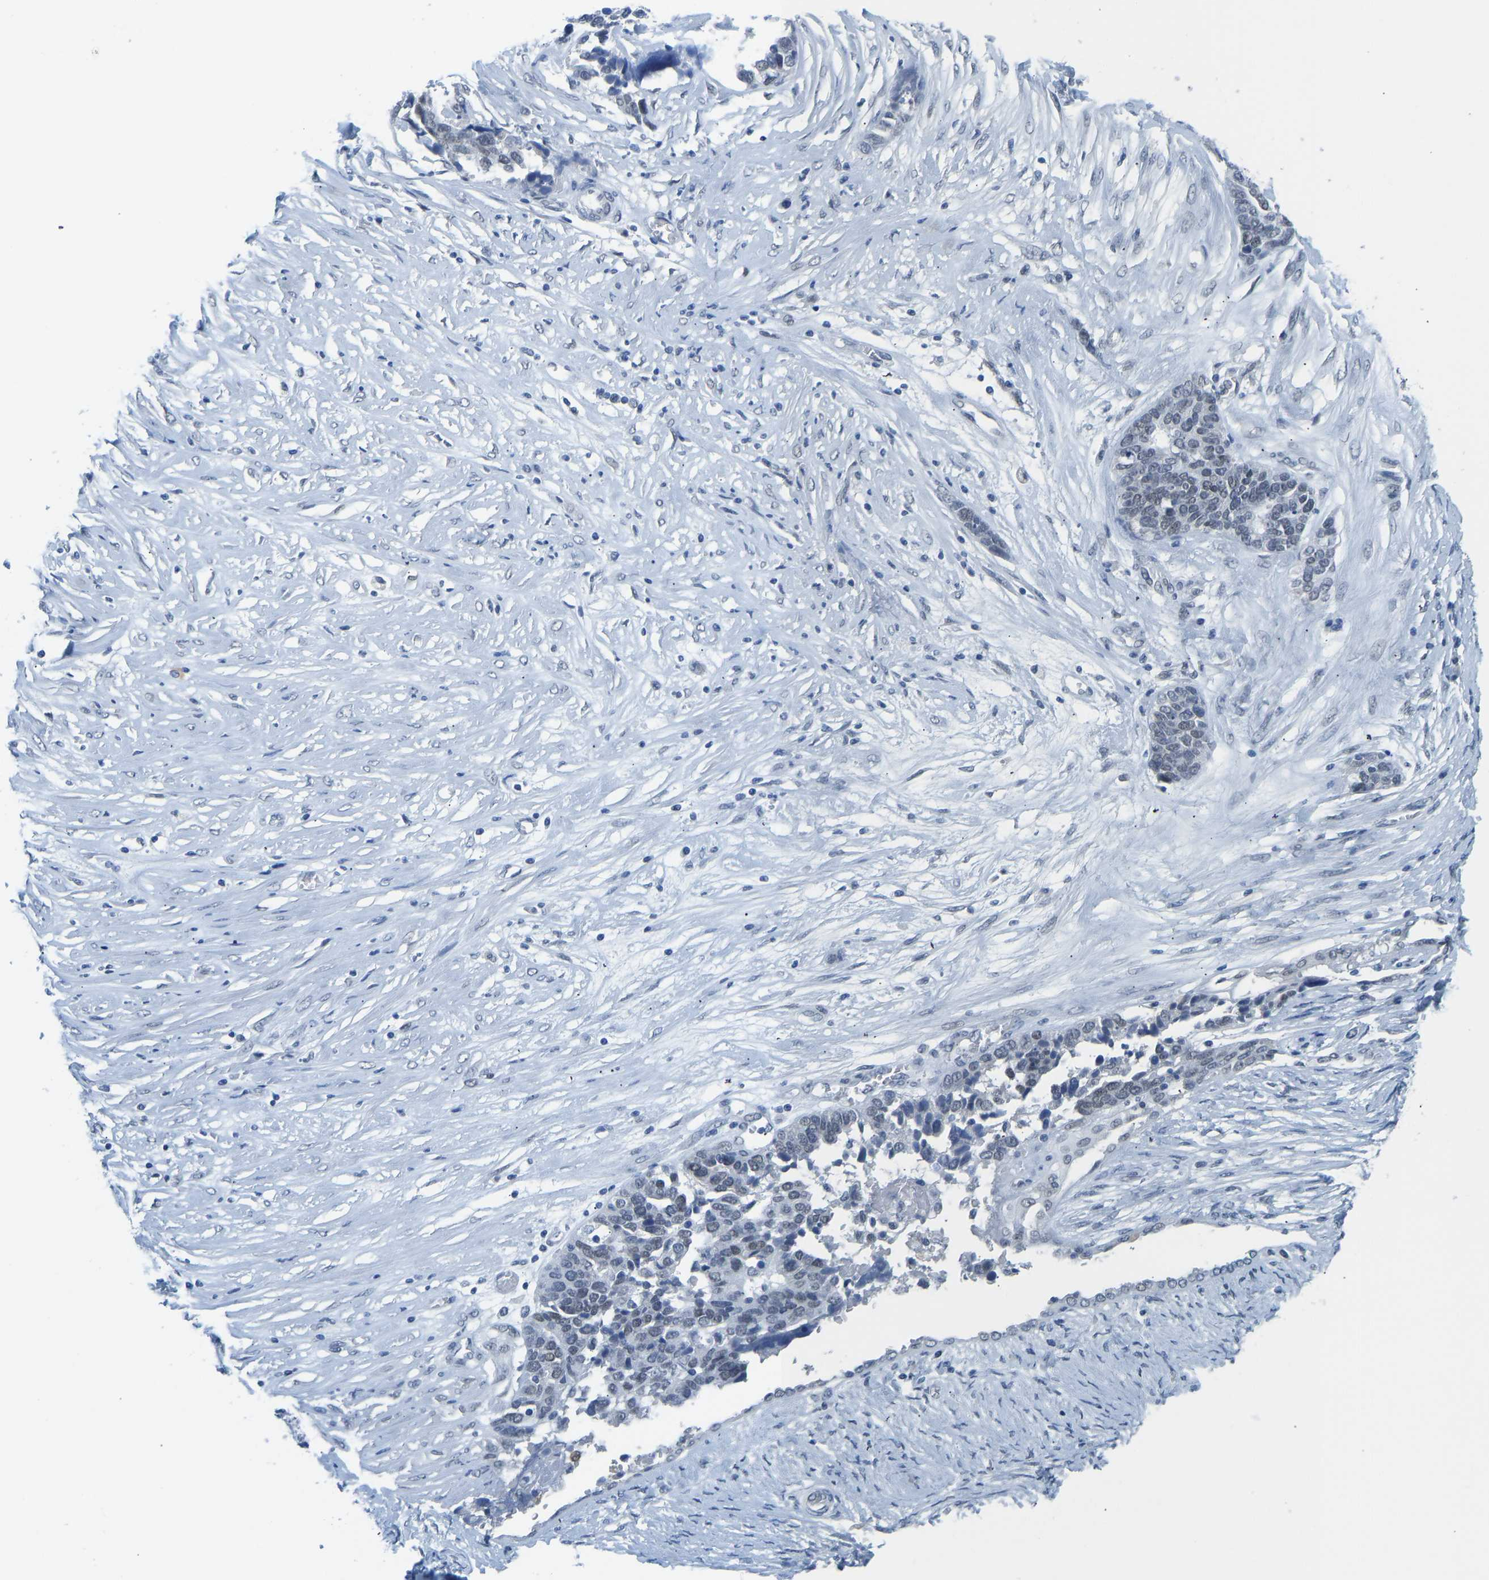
{"staining": {"intensity": "negative", "quantity": "none", "location": "none"}, "tissue": "ovarian cancer", "cell_type": "Tumor cells", "image_type": "cancer", "snomed": [{"axis": "morphology", "description": "Cystadenocarcinoma, serous, NOS"}, {"axis": "topography", "description": "Ovary"}], "caption": "Tumor cells show no significant positivity in ovarian serous cystadenocarcinoma.", "gene": "TXNDC2", "patient": {"sex": "female", "age": 44}}